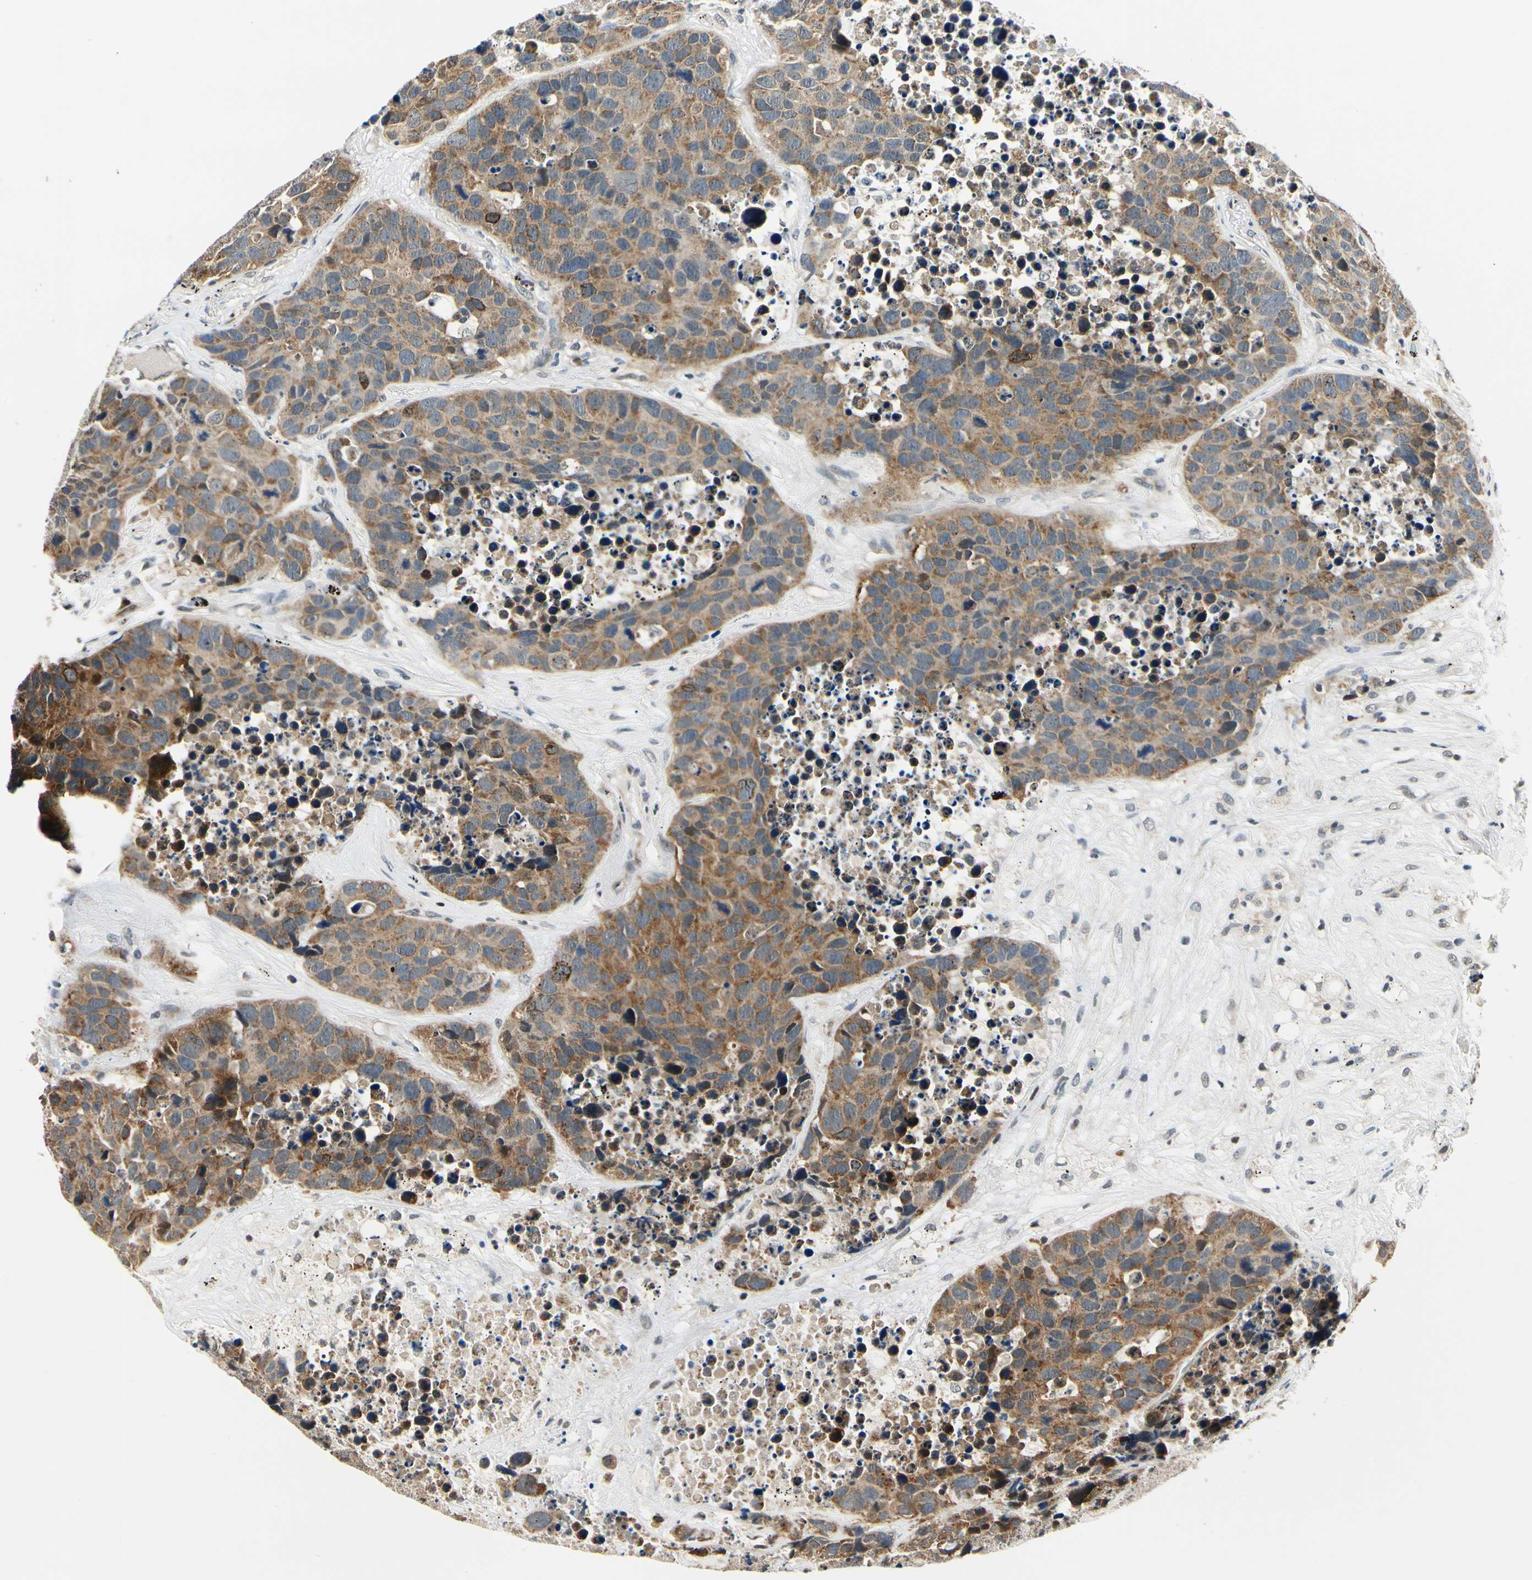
{"staining": {"intensity": "strong", "quantity": ">75%", "location": "cytoplasmic/membranous"}, "tissue": "carcinoid", "cell_type": "Tumor cells", "image_type": "cancer", "snomed": [{"axis": "morphology", "description": "Carcinoid, malignant, NOS"}, {"axis": "topography", "description": "Lung"}], "caption": "A photomicrograph of human malignant carcinoid stained for a protein demonstrates strong cytoplasmic/membranous brown staining in tumor cells.", "gene": "PDK2", "patient": {"sex": "male", "age": 60}}